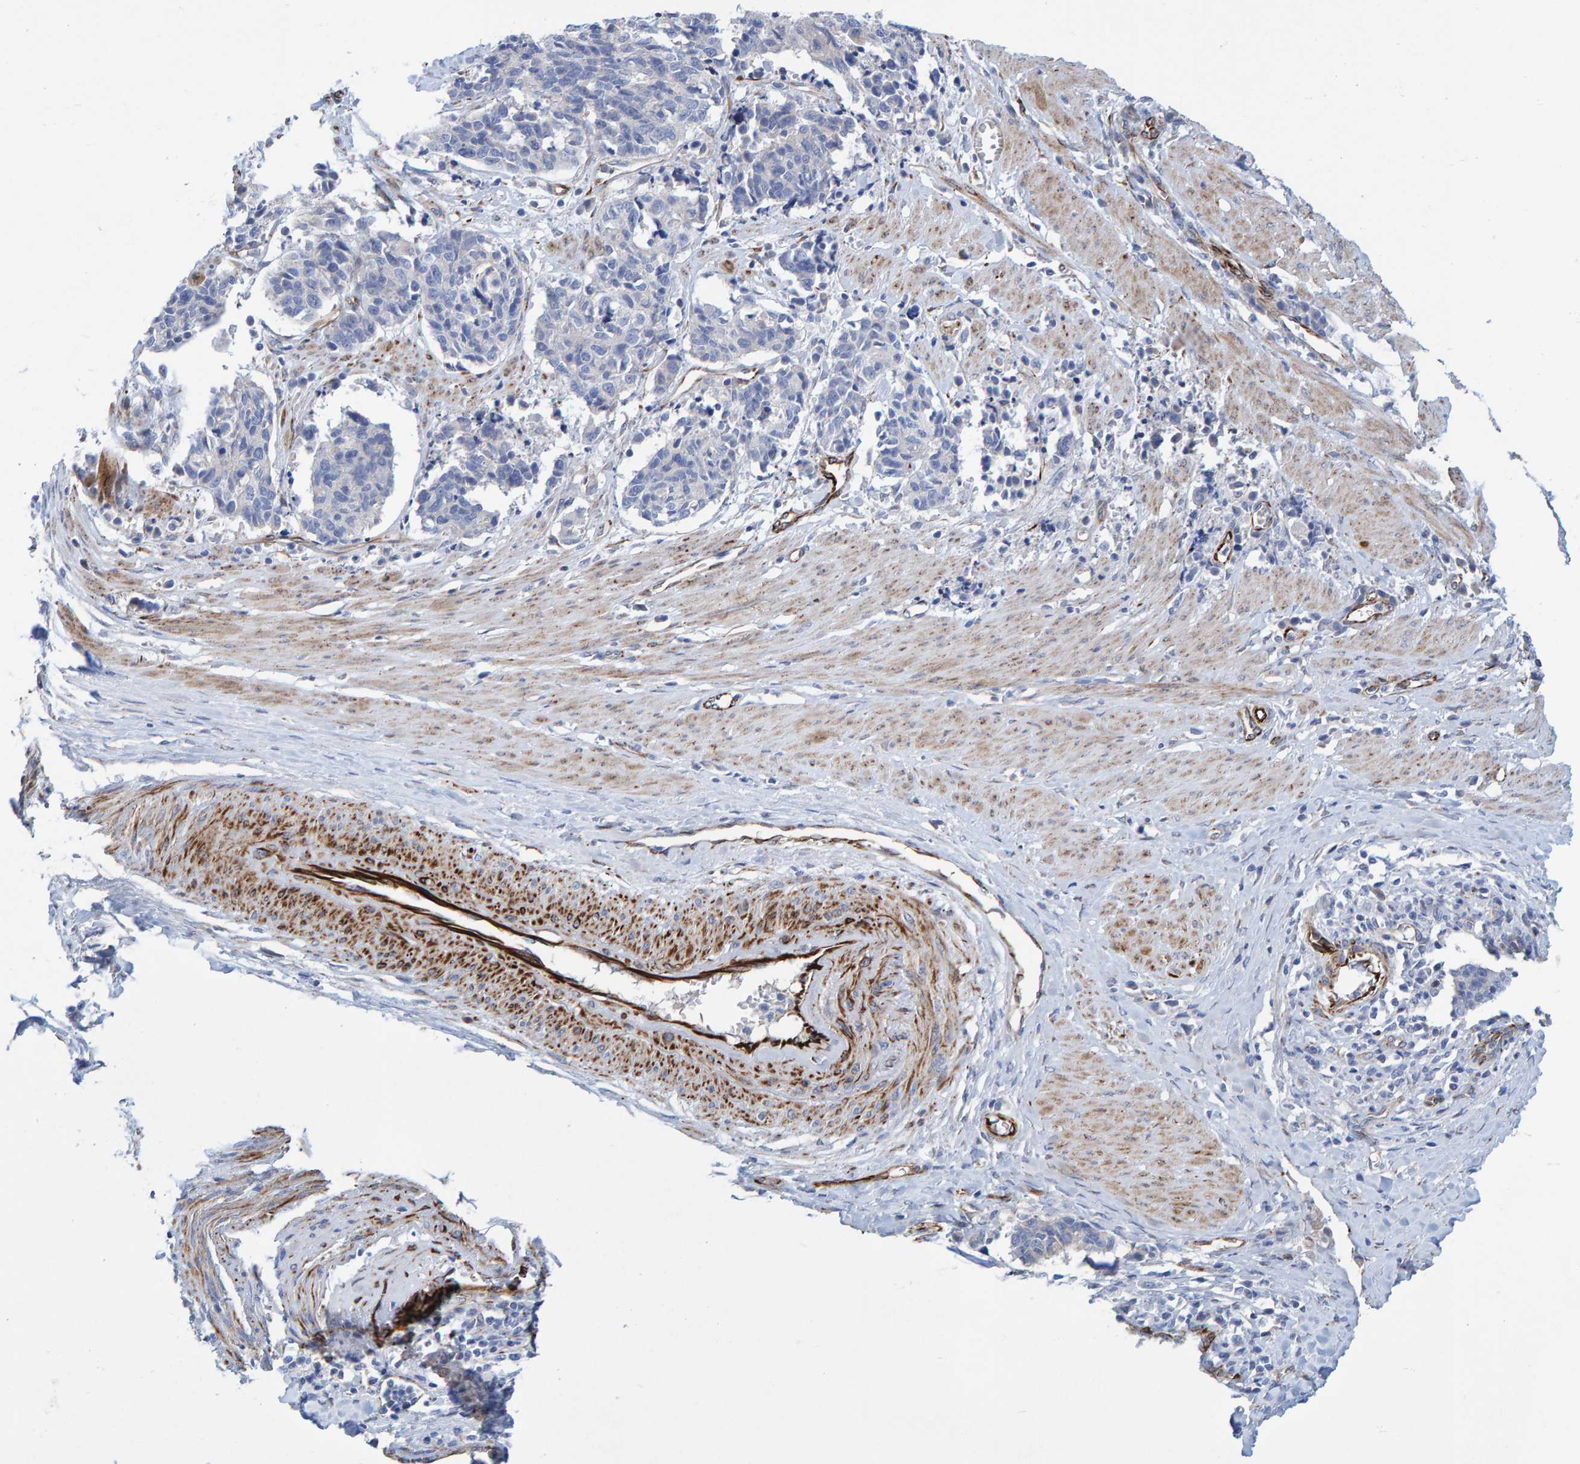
{"staining": {"intensity": "negative", "quantity": "none", "location": "none"}, "tissue": "cervical cancer", "cell_type": "Tumor cells", "image_type": "cancer", "snomed": [{"axis": "morphology", "description": "Normal tissue, NOS"}, {"axis": "morphology", "description": "Squamous cell carcinoma, NOS"}, {"axis": "topography", "description": "Cervix"}], "caption": "Immunohistochemistry photomicrograph of neoplastic tissue: human cervical cancer stained with DAB shows no significant protein expression in tumor cells.", "gene": "POLG2", "patient": {"sex": "female", "age": 35}}